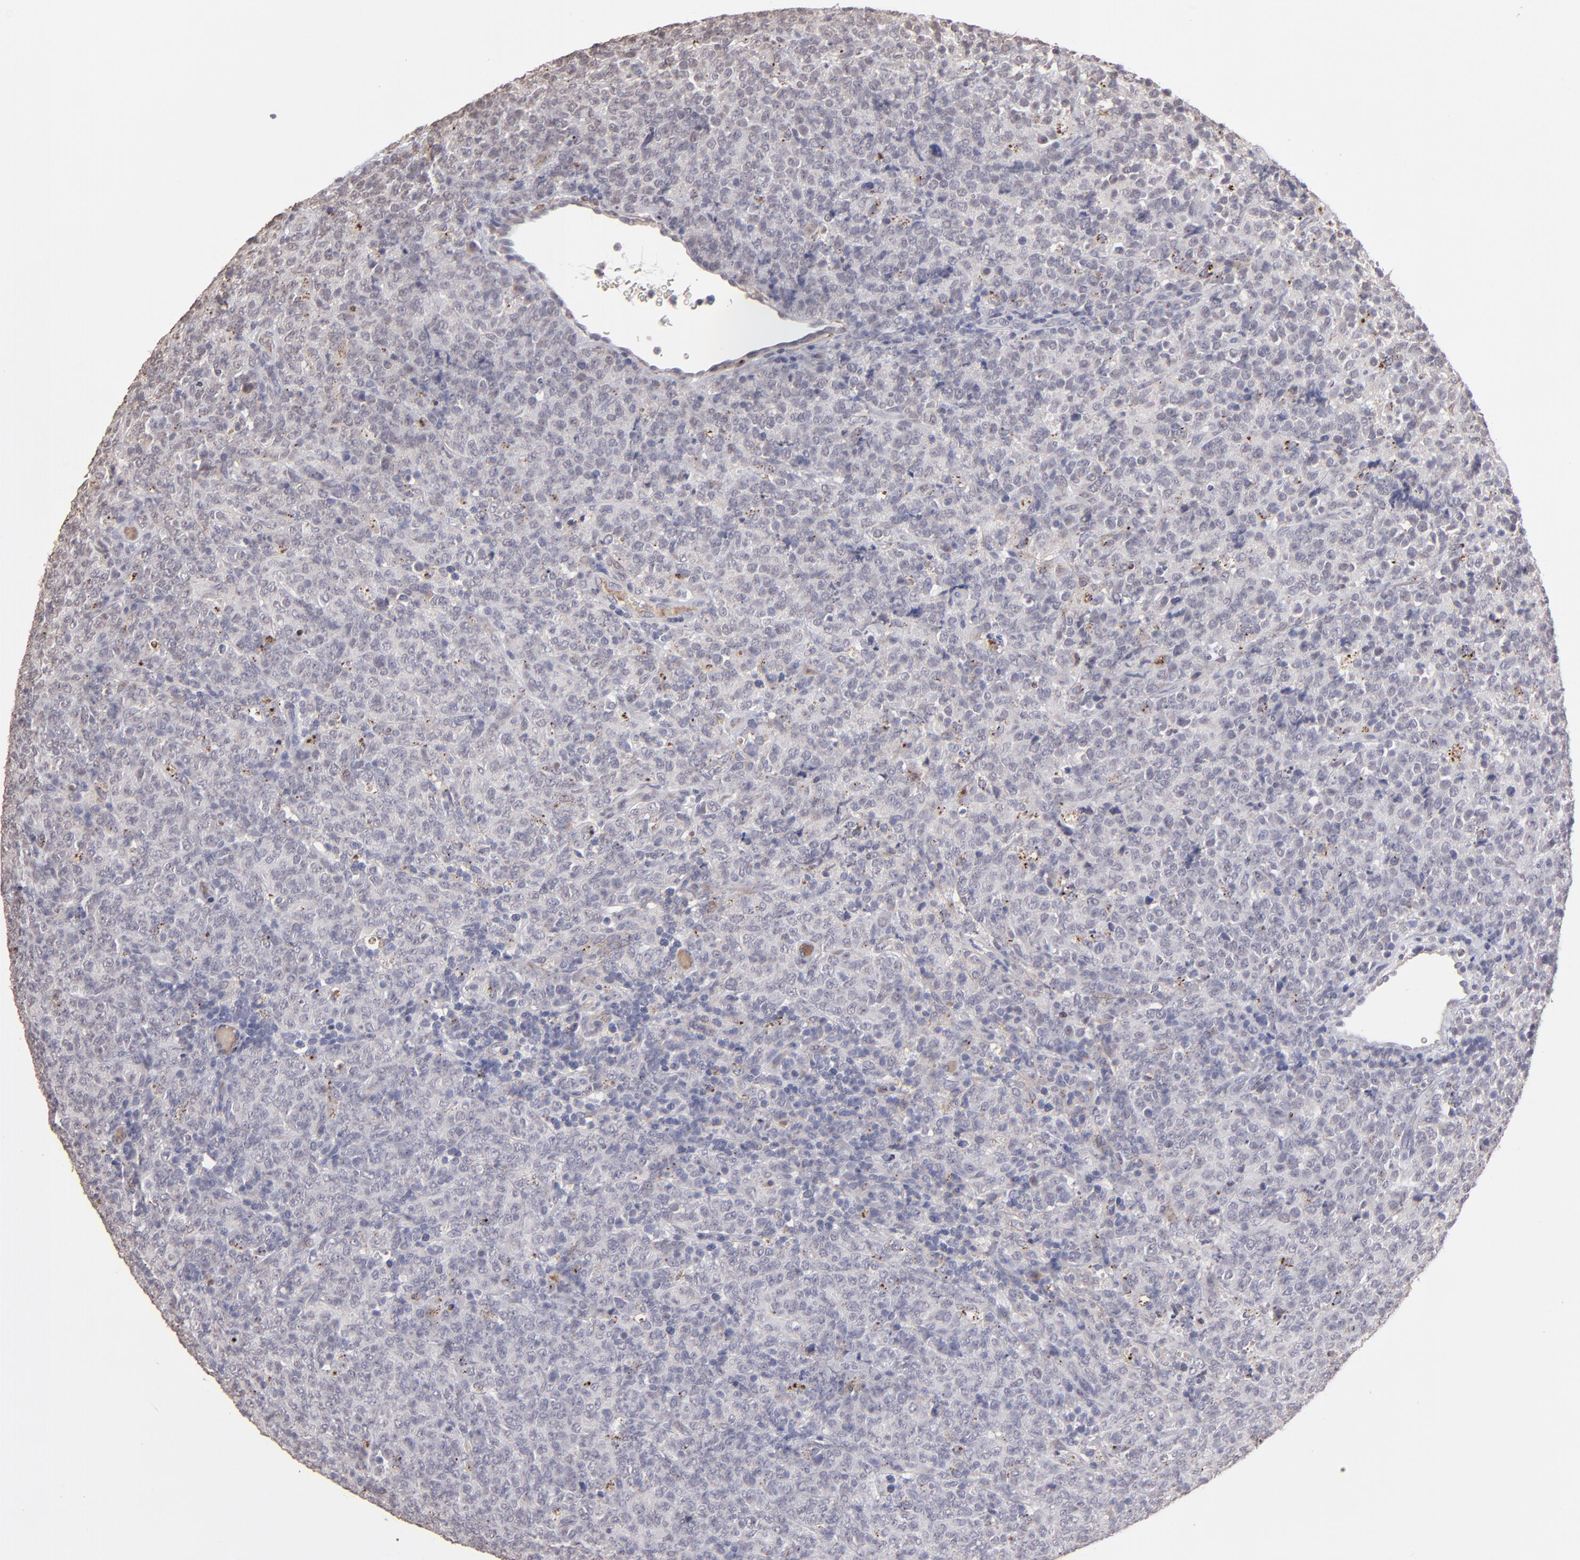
{"staining": {"intensity": "weak", "quantity": "<25%", "location": "cytoplasmic/membranous"}, "tissue": "lymphoma", "cell_type": "Tumor cells", "image_type": "cancer", "snomed": [{"axis": "morphology", "description": "Malignant lymphoma, non-Hodgkin's type, High grade"}, {"axis": "topography", "description": "Tonsil"}], "caption": "A high-resolution image shows immunohistochemistry (IHC) staining of high-grade malignant lymphoma, non-Hodgkin's type, which displays no significant positivity in tumor cells. (DAB (3,3'-diaminobenzidine) IHC visualized using brightfield microscopy, high magnification).", "gene": "ITGB5", "patient": {"sex": "female", "age": 36}}